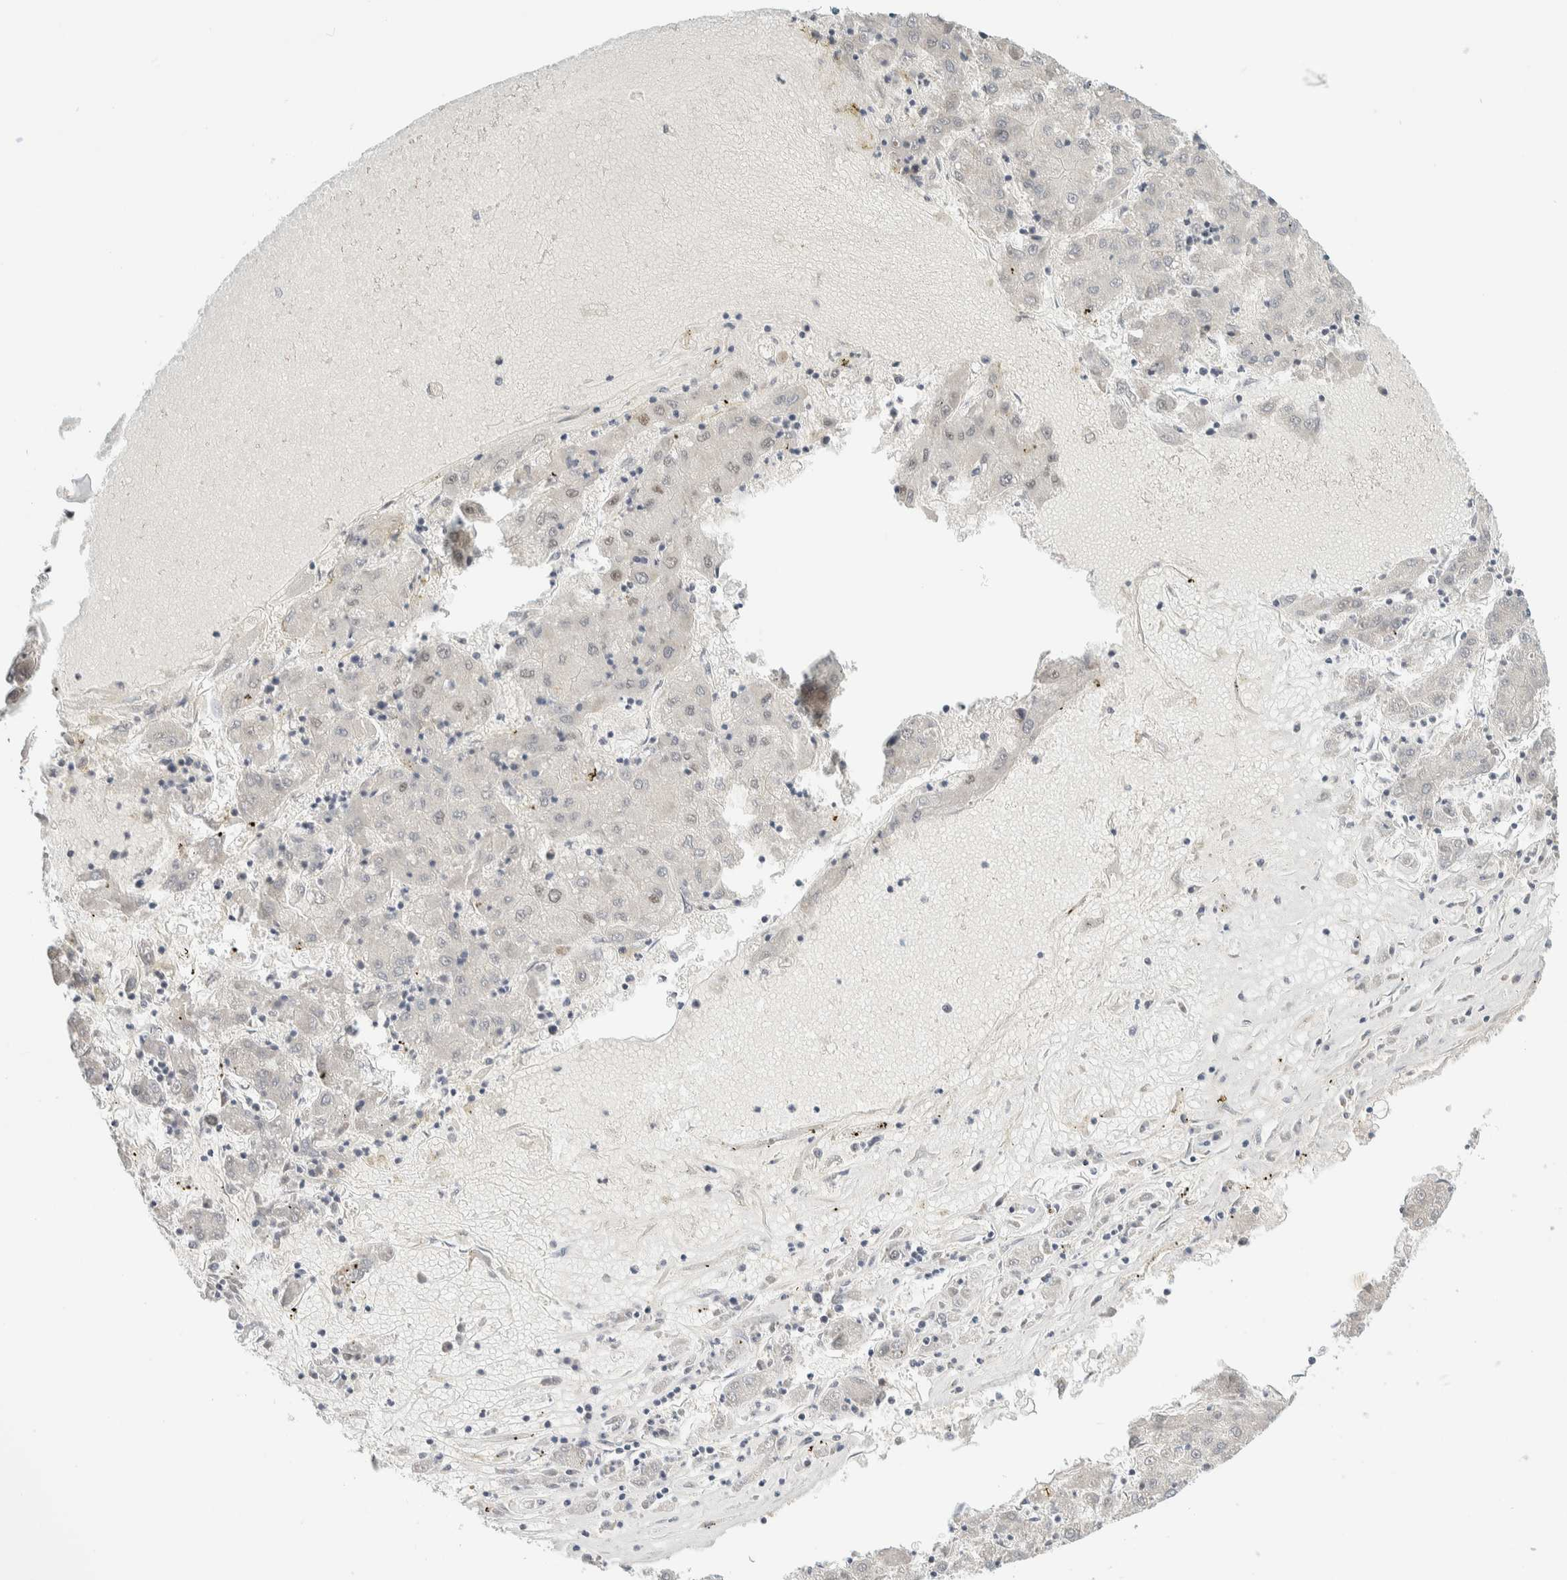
{"staining": {"intensity": "weak", "quantity": ">75%", "location": "nuclear"}, "tissue": "liver cancer", "cell_type": "Tumor cells", "image_type": "cancer", "snomed": [{"axis": "morphology", "description": "Carcinoma, Hepatocellular, NOS"}, {"axis": "topography", "description": "Liver"}], "caption": "A micrograph showing weak nuclear expression in about >75% of tumor cells in hepatocellular carcinoma (liver), as visualized by brown immunohistochemical staining.", "gene": "PUS7", "patient": {"sex": "male", "age": 72}}